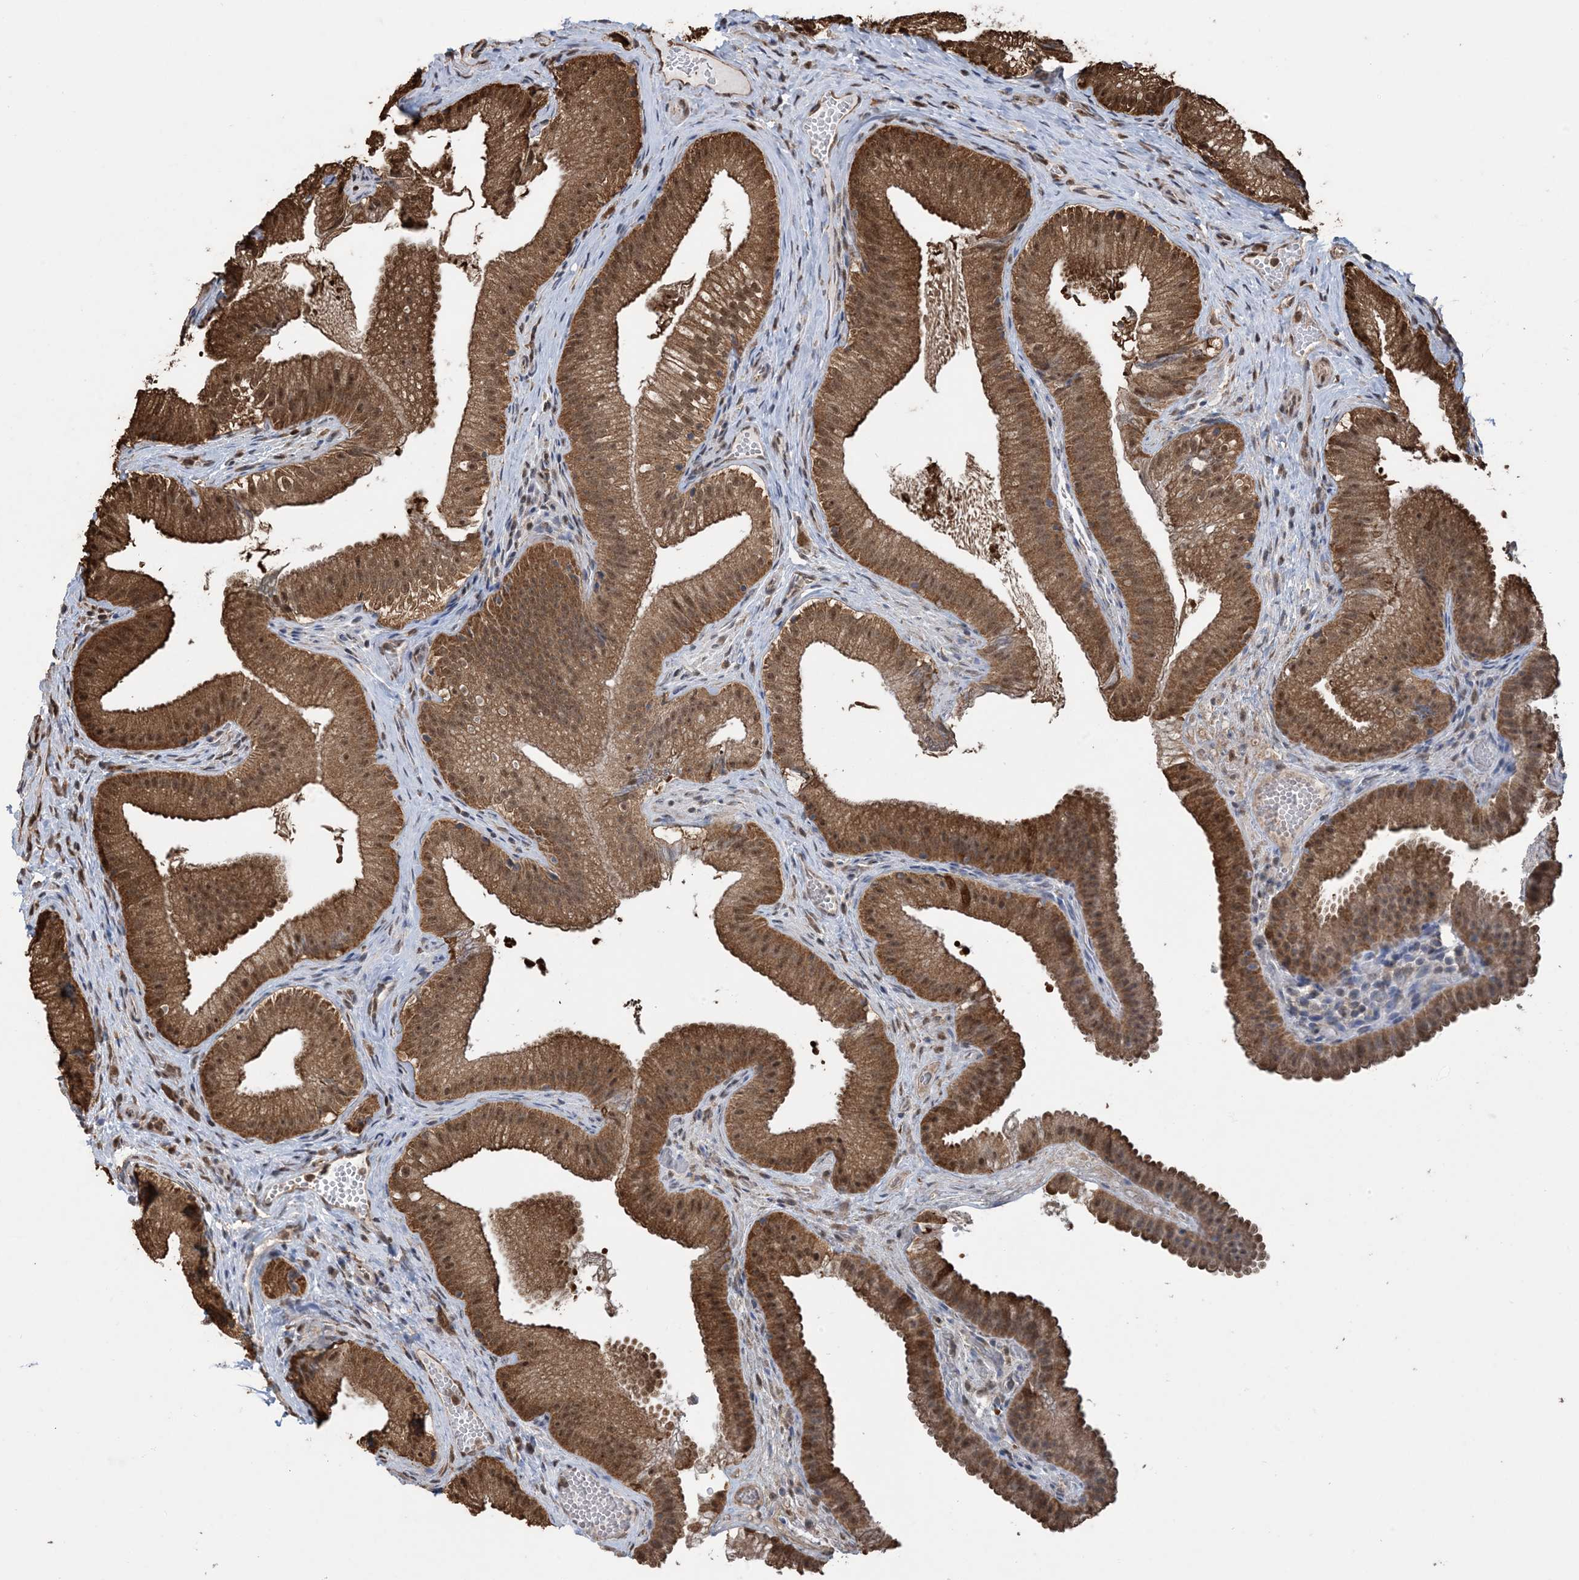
{"staining": {"intensity": "strong", "quantity": ">75%", "location": "cytoplasmic/membranous,nuclear"}, "tissue": "gallbladder", "cell_type": "Glandular cells", "image_type": "normal", "snomed": [{"axis": "morphology", "description": "Normal tissue, NOS"}, {"axis": "topography", "description": "Gallbladder"}], "caption": "Strong cytoplasmic/membranous,nuclear protein staining is identified in about >75% of glandular cells in gallbladder. The staining was performed using DAB, with brown indicating positive protein expression. Nuclei are stained blue with hematoxylin.", "gene": "HSPA1A", "patient": {"sex": "female", "age": 30}}